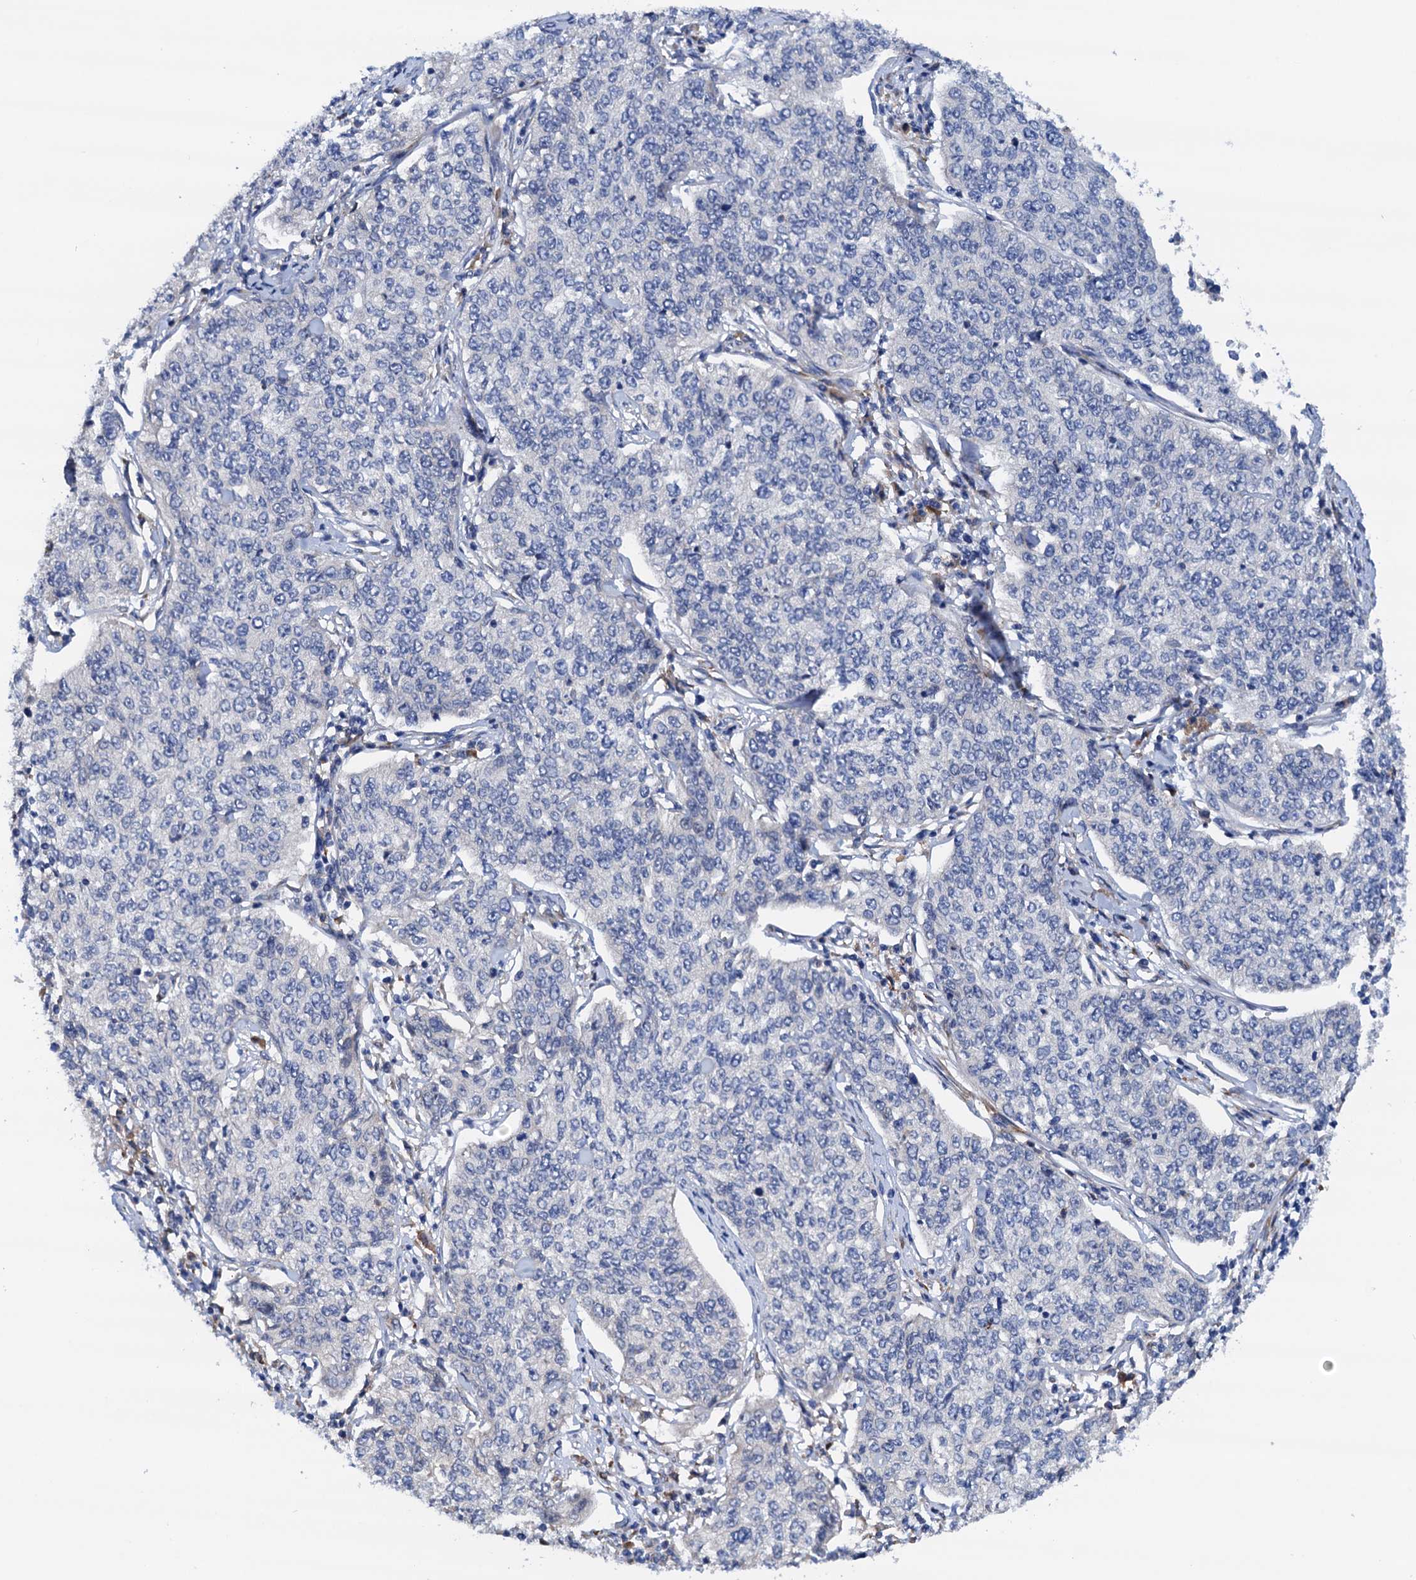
{"staining": {"intensity": "negative", "quantity": "none", "location": "none"}, "tissue": "cervical cancer", "cell_type": "Tumor cells", "image_type": "cancer", "snomed": [{"axis": "morphology", "description": "Squamous cell carcinoma, NOS"}, {"axis": "topography", "description": "Cervix"}], "caption": "Squamous cell carcinoma (cervical) was stained to show a protein in brown. There is no significant positivity in tumor cells. The staining was performed using DAB to visualize the protein expression in brown, while the nuclei were stained in blue with hematoxylin (Magnification: 20x).", "gene": "RASSF9", "patient": {"sex": "female", "age": 35}}